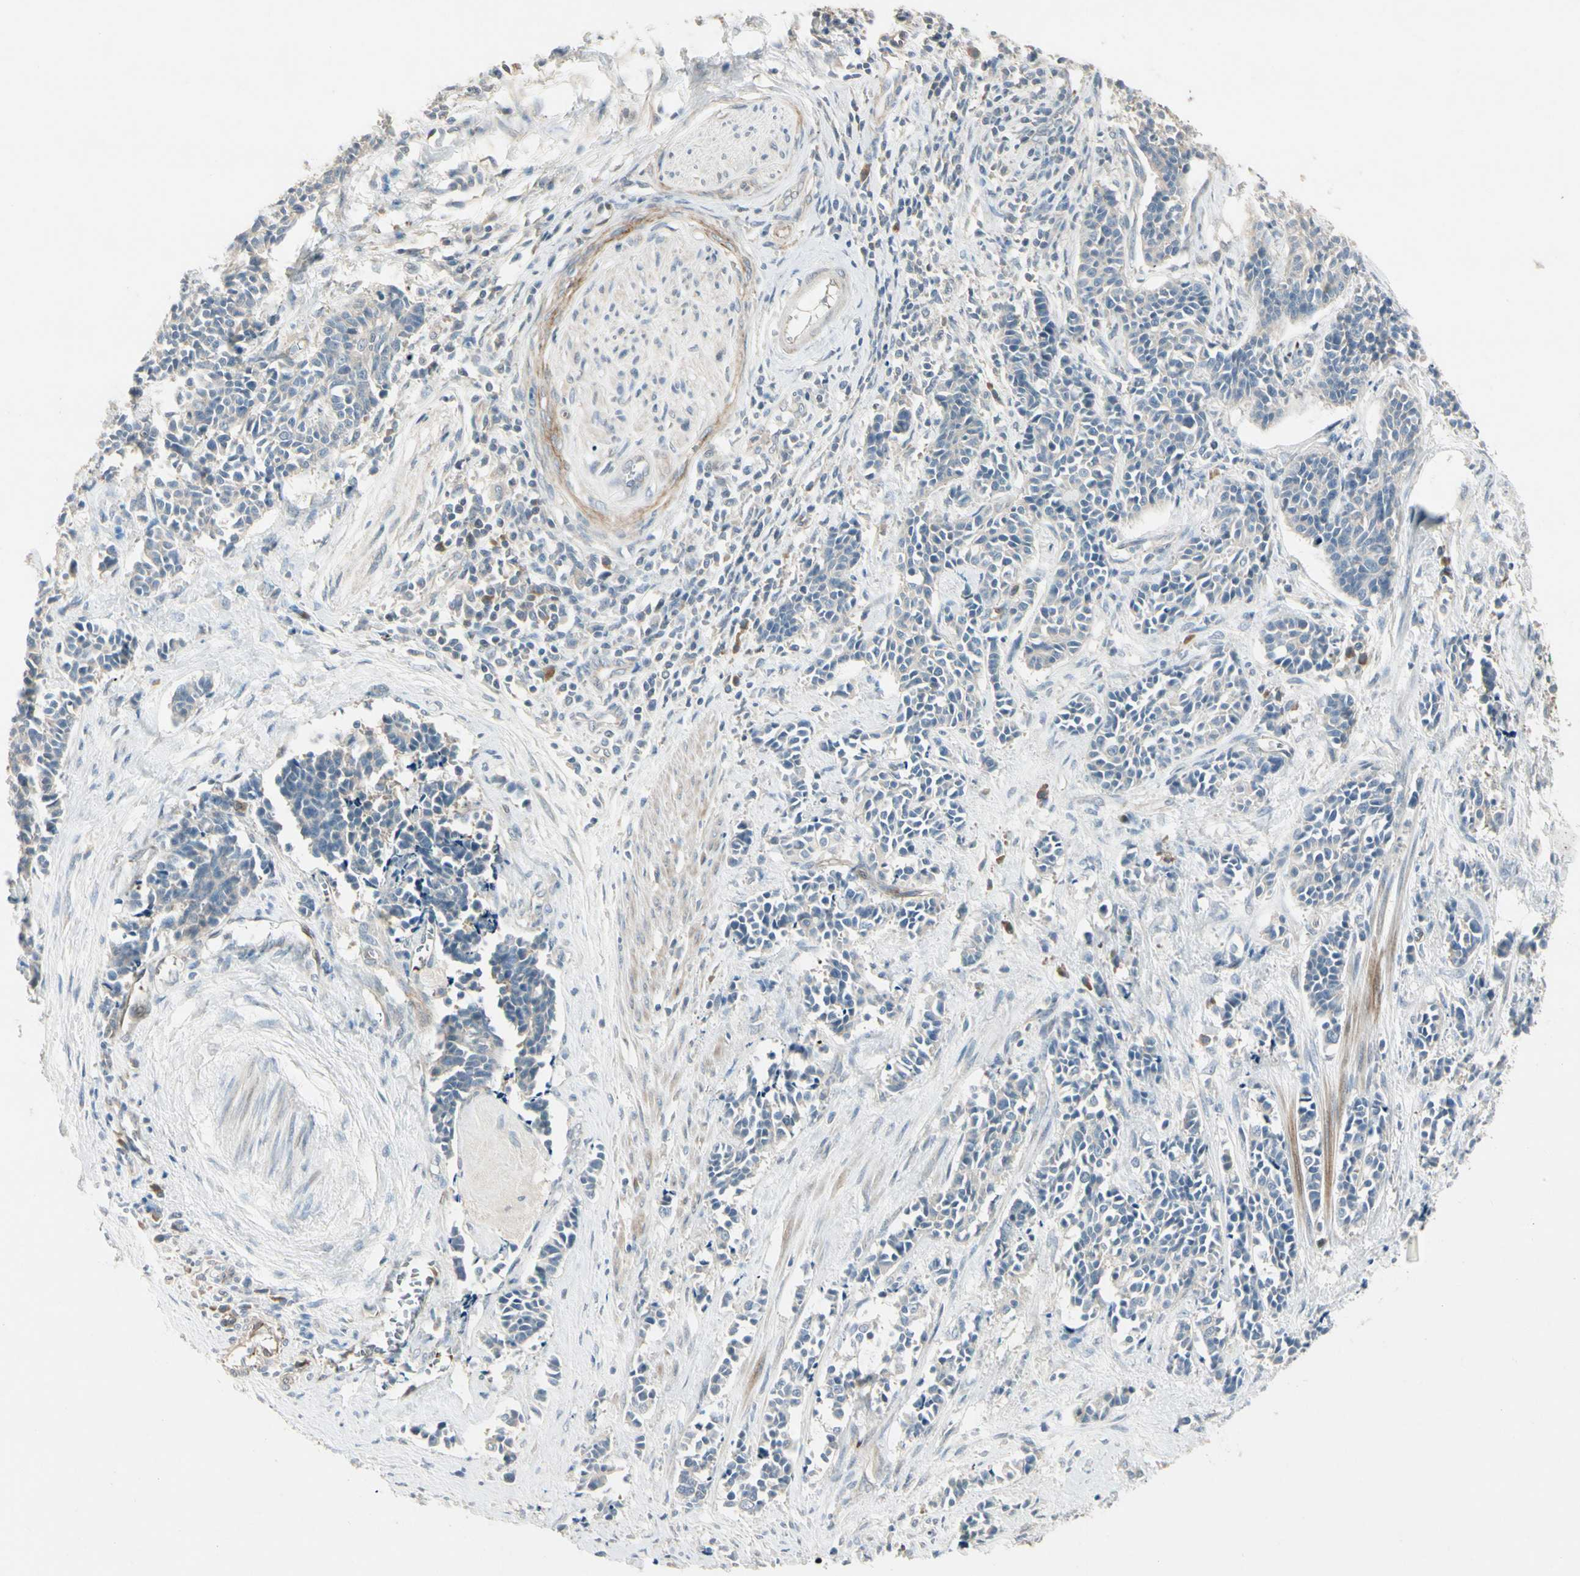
{"staining": {"intensity": "negative", "quantity": "none", "location": "none"}, "tissue": "cervical cancer", "cell_type": "Tumor cells", "image_type": "cancer", "snomed": [{"axis": "morphology", "description": "Squamous cell carcinoma, NOS"}, {"axis": "topography", "description": "Cervix"}], "caption": "Protein analysis of cervical squamous cell carcinoma demonstrates no significant positivity in tumor cells.", "gene": "PPP3CB", "patient": {"sex": "female", "age": 35}}